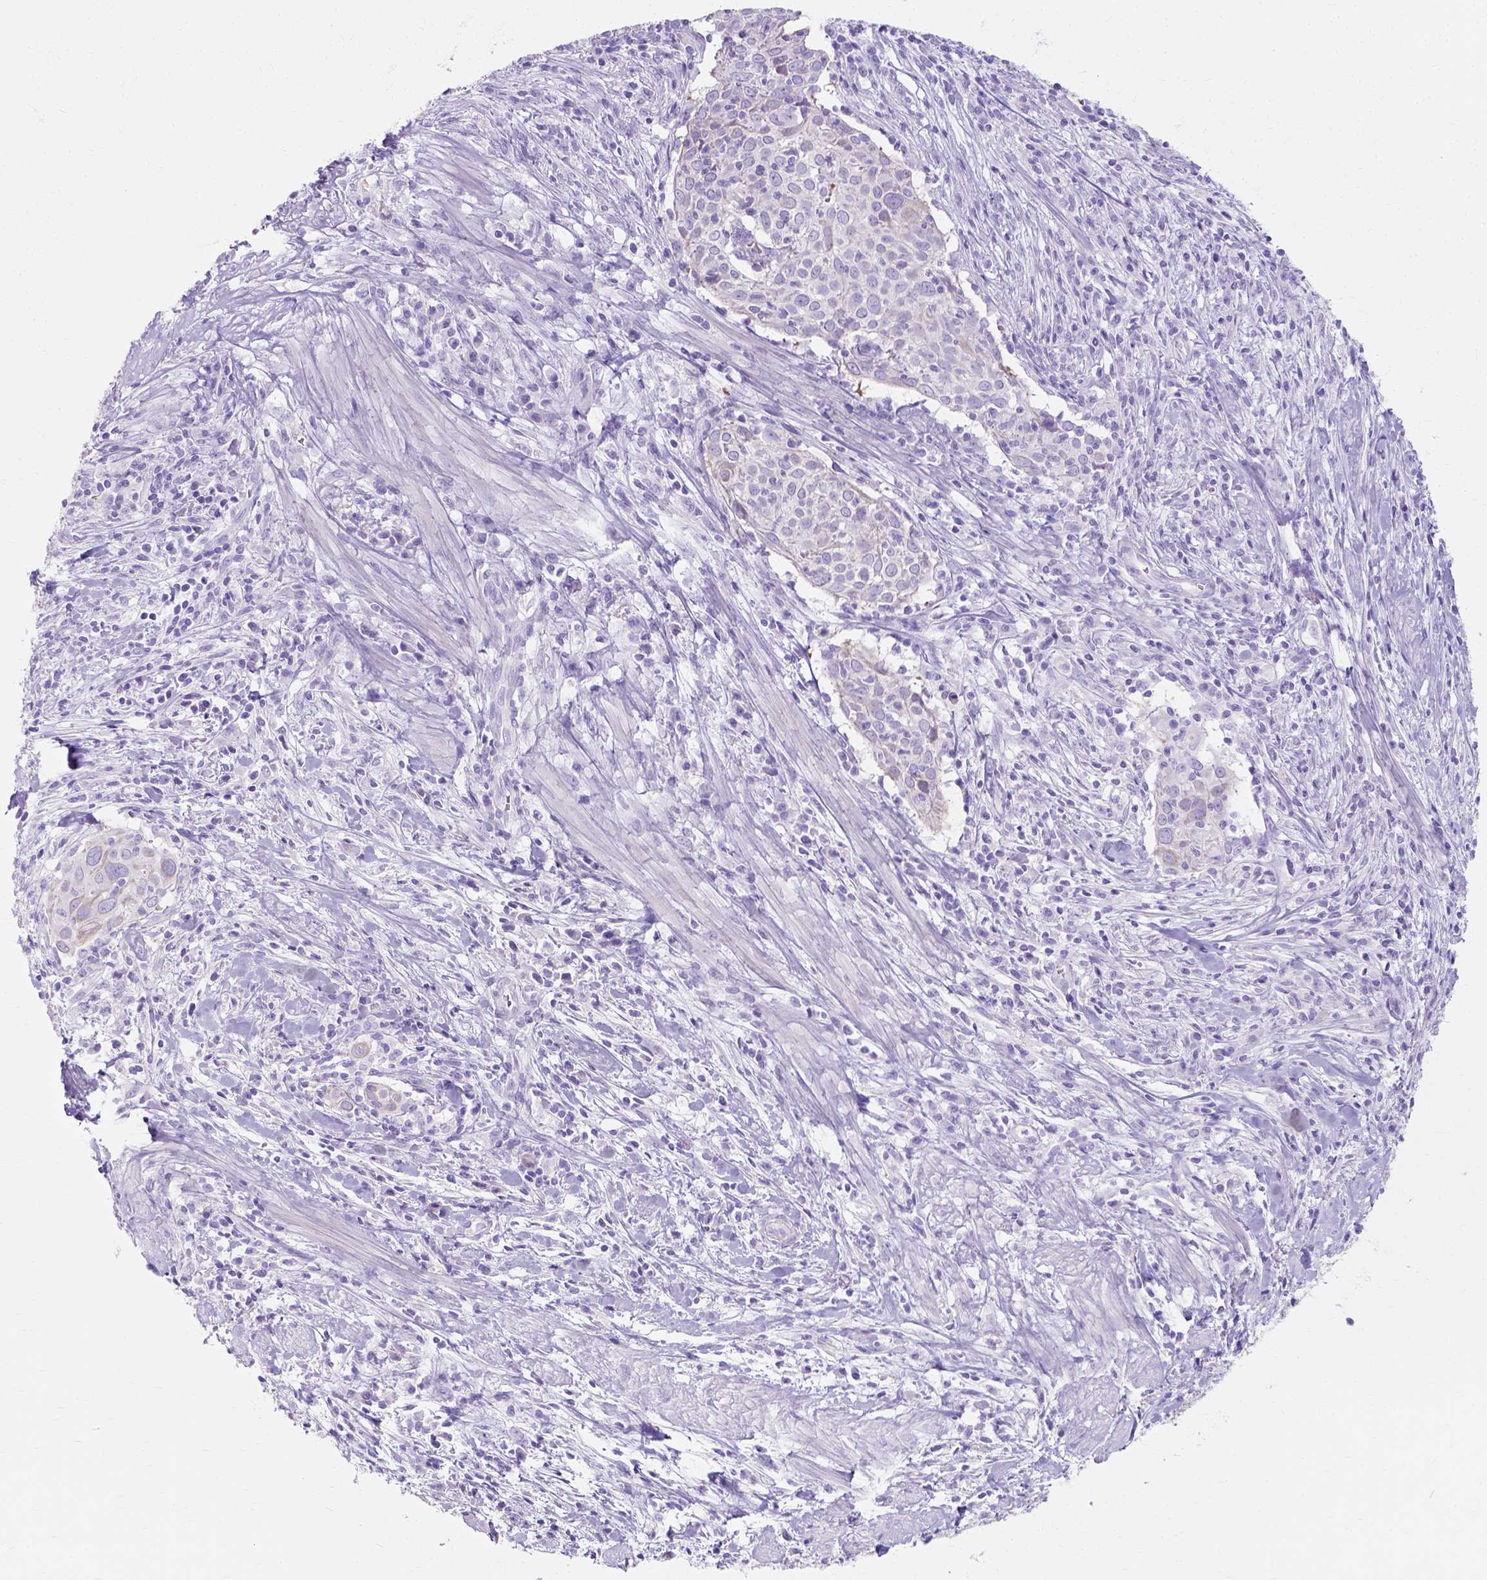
{"staining": {"intensity": "negative", "quantity": "none", "location": "none"}, "tissue": "cervical cancer", "cell_type": "Tumor cells", "image_type": "cancer", "snomed": [{"axis": "morphology", "description": "Squamous cell carcinoma, NOS"}, {"axis": "topography", "description": "Cervix"}], "caption": "Tumor cells show no significant expression in cervical squamous cell carcinoma.", "gene": "MYH15", "patient": {"sex": "female", "age": 39}}